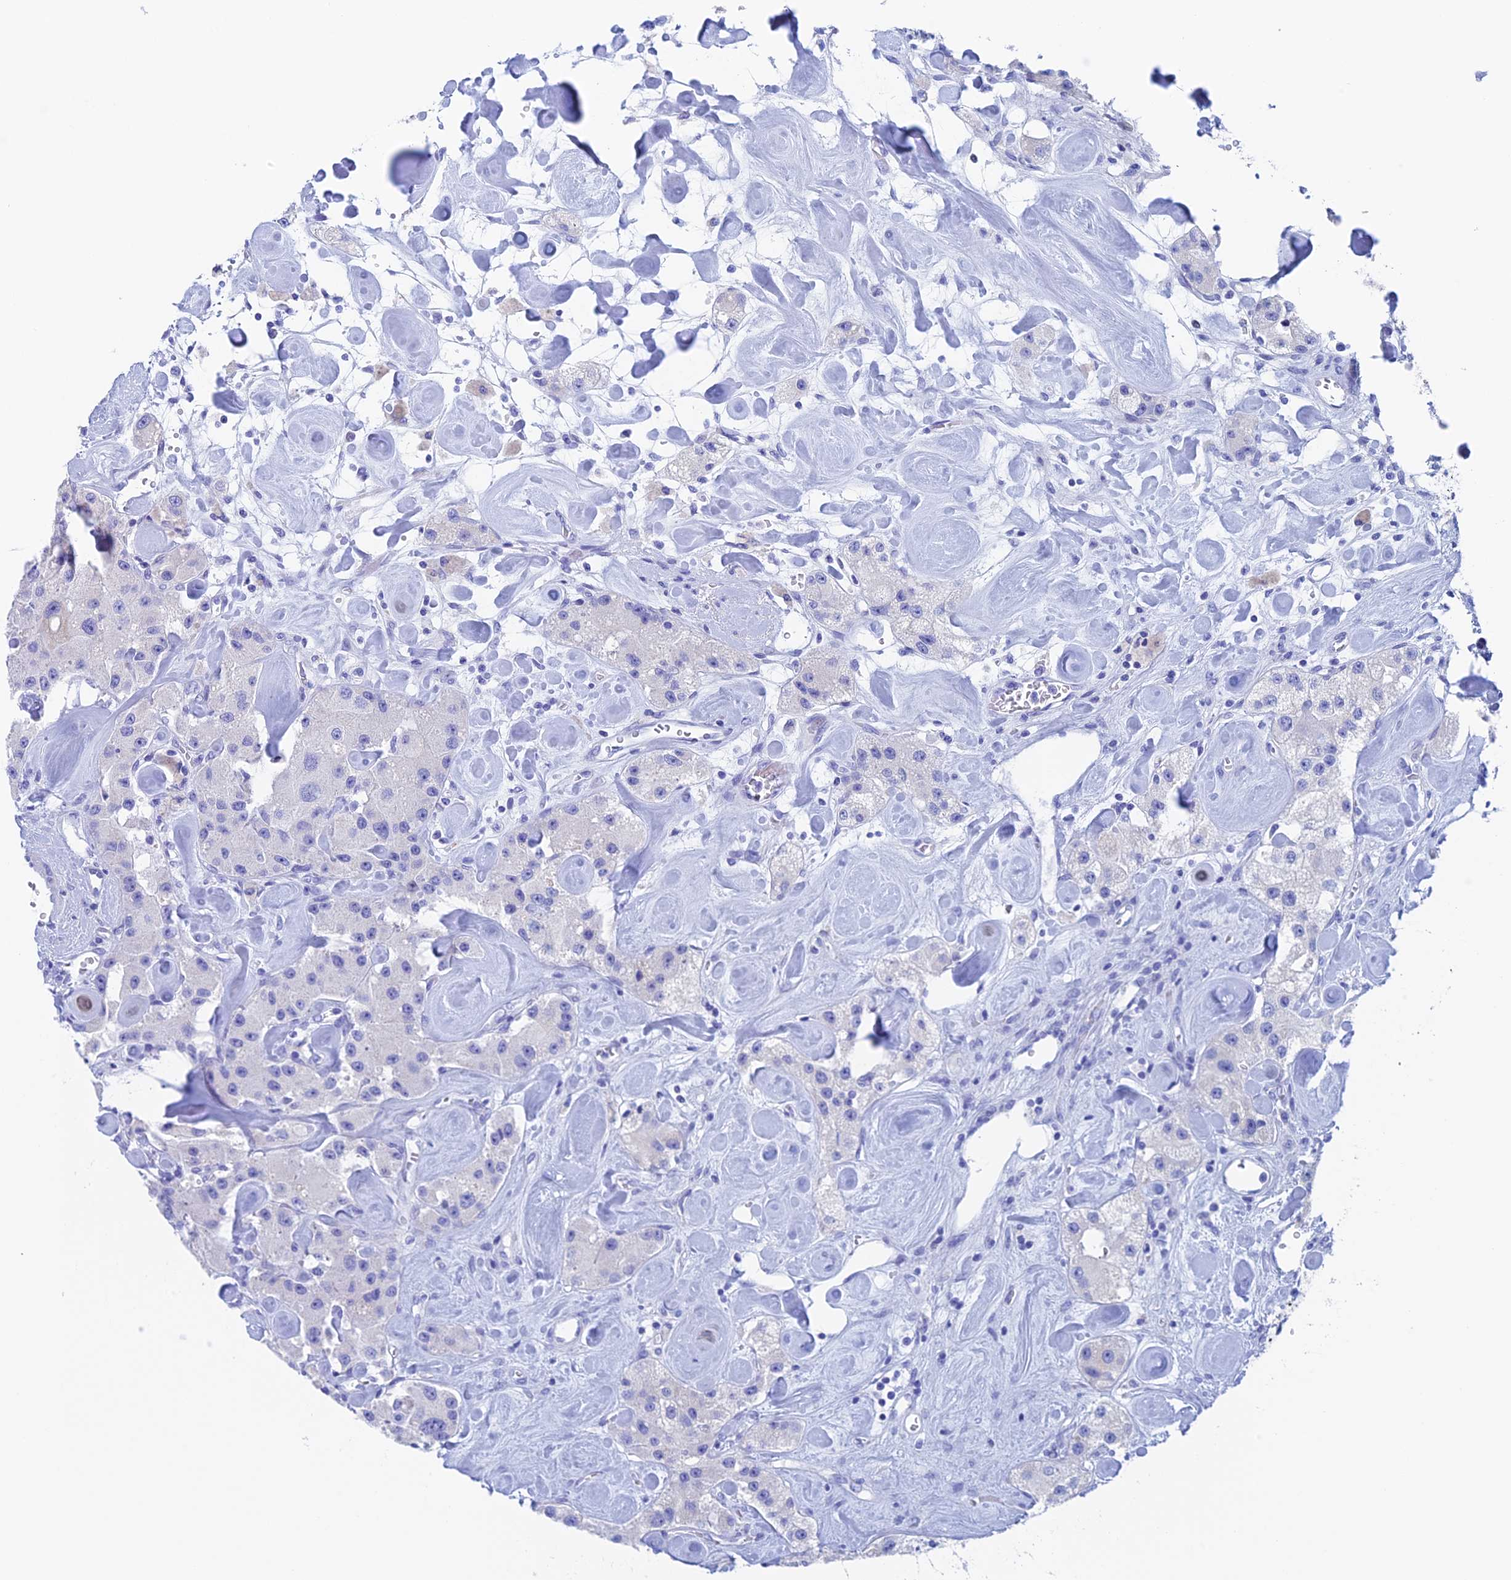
{"staining": {"intensity": "negative", "quantity": "none", "location": "none"}, "tissue": "carcinoid", "cell_type": "Tumor cells", "image_type": "cancer", "snomed": [{"axis": "morphology", "description": "Carcinoid, malignant, NOS"}, {"axis": "topography", "description": "Pancreas"}], "caption": "DAB immunohistochemical staining of human carcinoid displays no significant expression in tumor cells.", "gene": "PSMC3IP", "patient": {"sex": "male", "age": 41}}